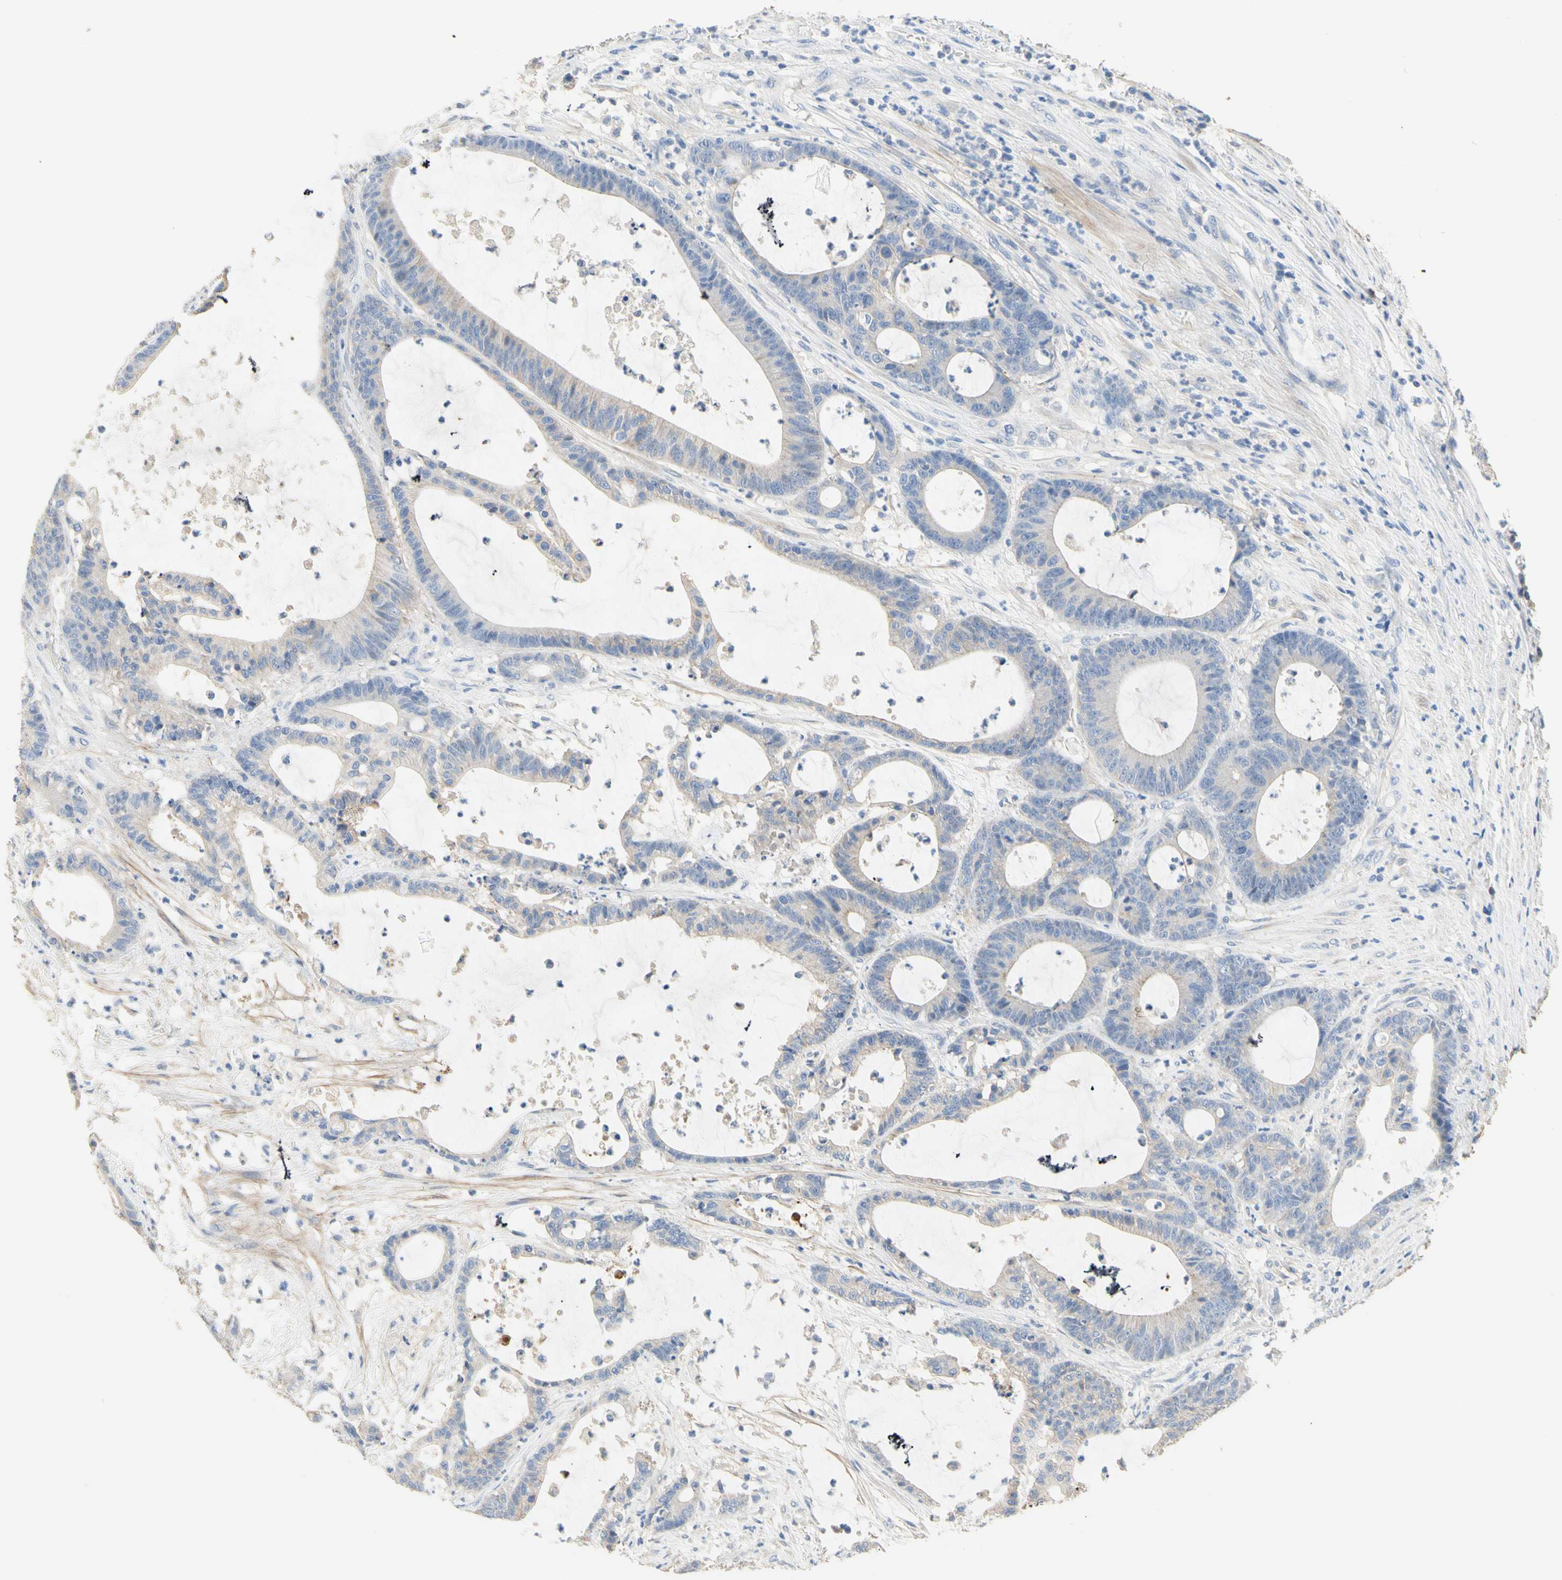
{"staining": {"intensity": "weak", "quantity": ">75%", "location": "cytoplasmic/membranous"}, "tissue": "colorectal cancer", "cell_type": "Tumor cells", "image_type": "cancer", "snomed": [{"axis": "morphology", "description": "Adenocarcinoma, NOS"}, {"axis": "topography", "description": "Colon"}], "caption": "Adenocarcinoma (colorectal) stained for a protein (brown) reveals weak cytoplasmic/membranous positive positivity in approximately >75% of tumor cells.", "gene": "NECTIN4", "patient": {"sex": "female", "age": 84}}